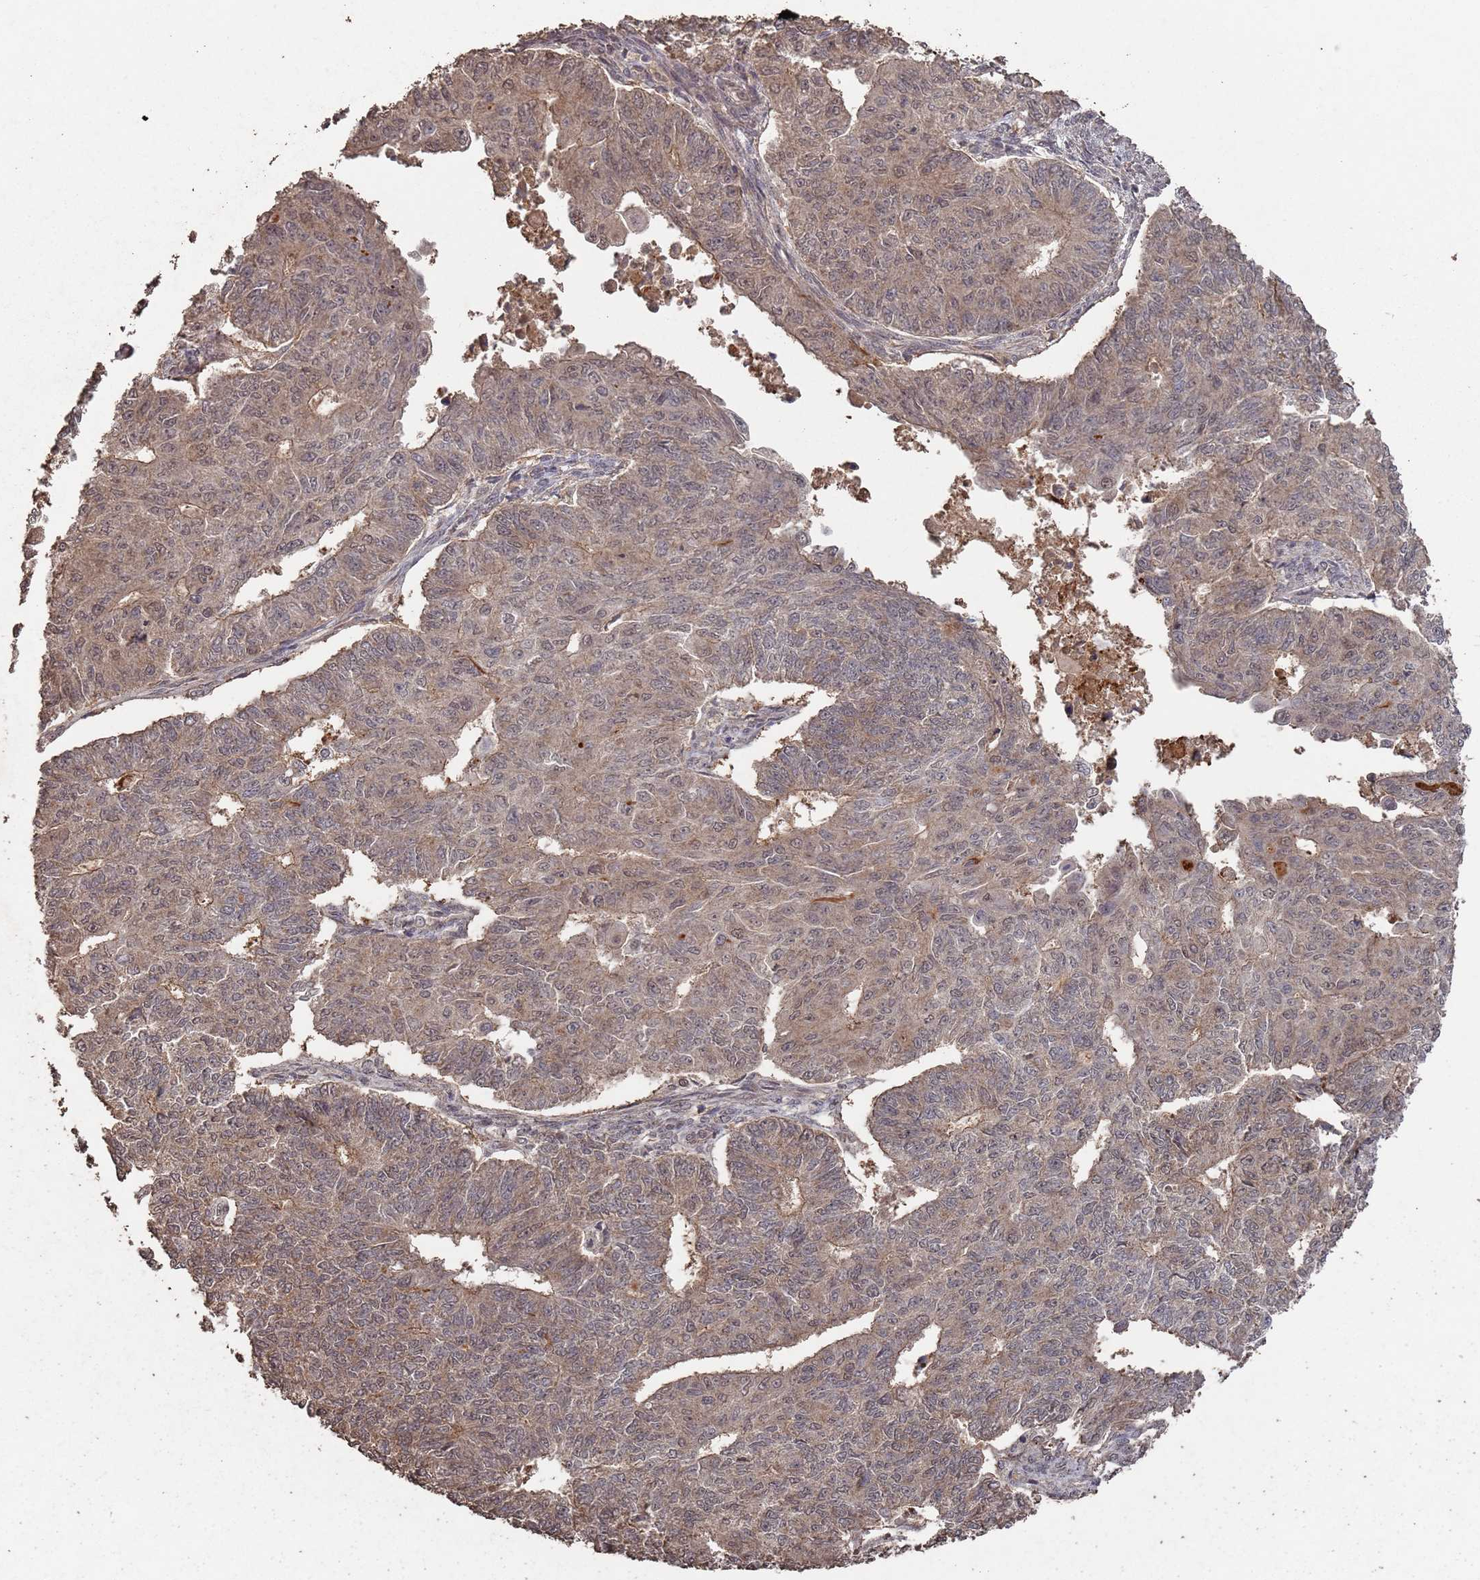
{"staining": {"intensity": "weak", "quantity": ">75%", "location": "cytoplasmic/membranous,nuclear"}, "tissue": "endometrial cancer", "cell_type": "Tumor cells", "image_type": "cancer", "snomed": [{"axis": "morphology", "description": "Adenocarcinoma, NOS"}, {"axis": "topography", "description": "Endometrium"}], "caption": "Immunohistochemistry of endometrial cancer reveals low levels of weak cytoplasmic/membranous and nuclear expression in approximately >75% of tumor cells. (IHC, brightfield microscopy, high magnification).", "gene": "FRAT1", "patient": {"sex": "female", "age": 32}}